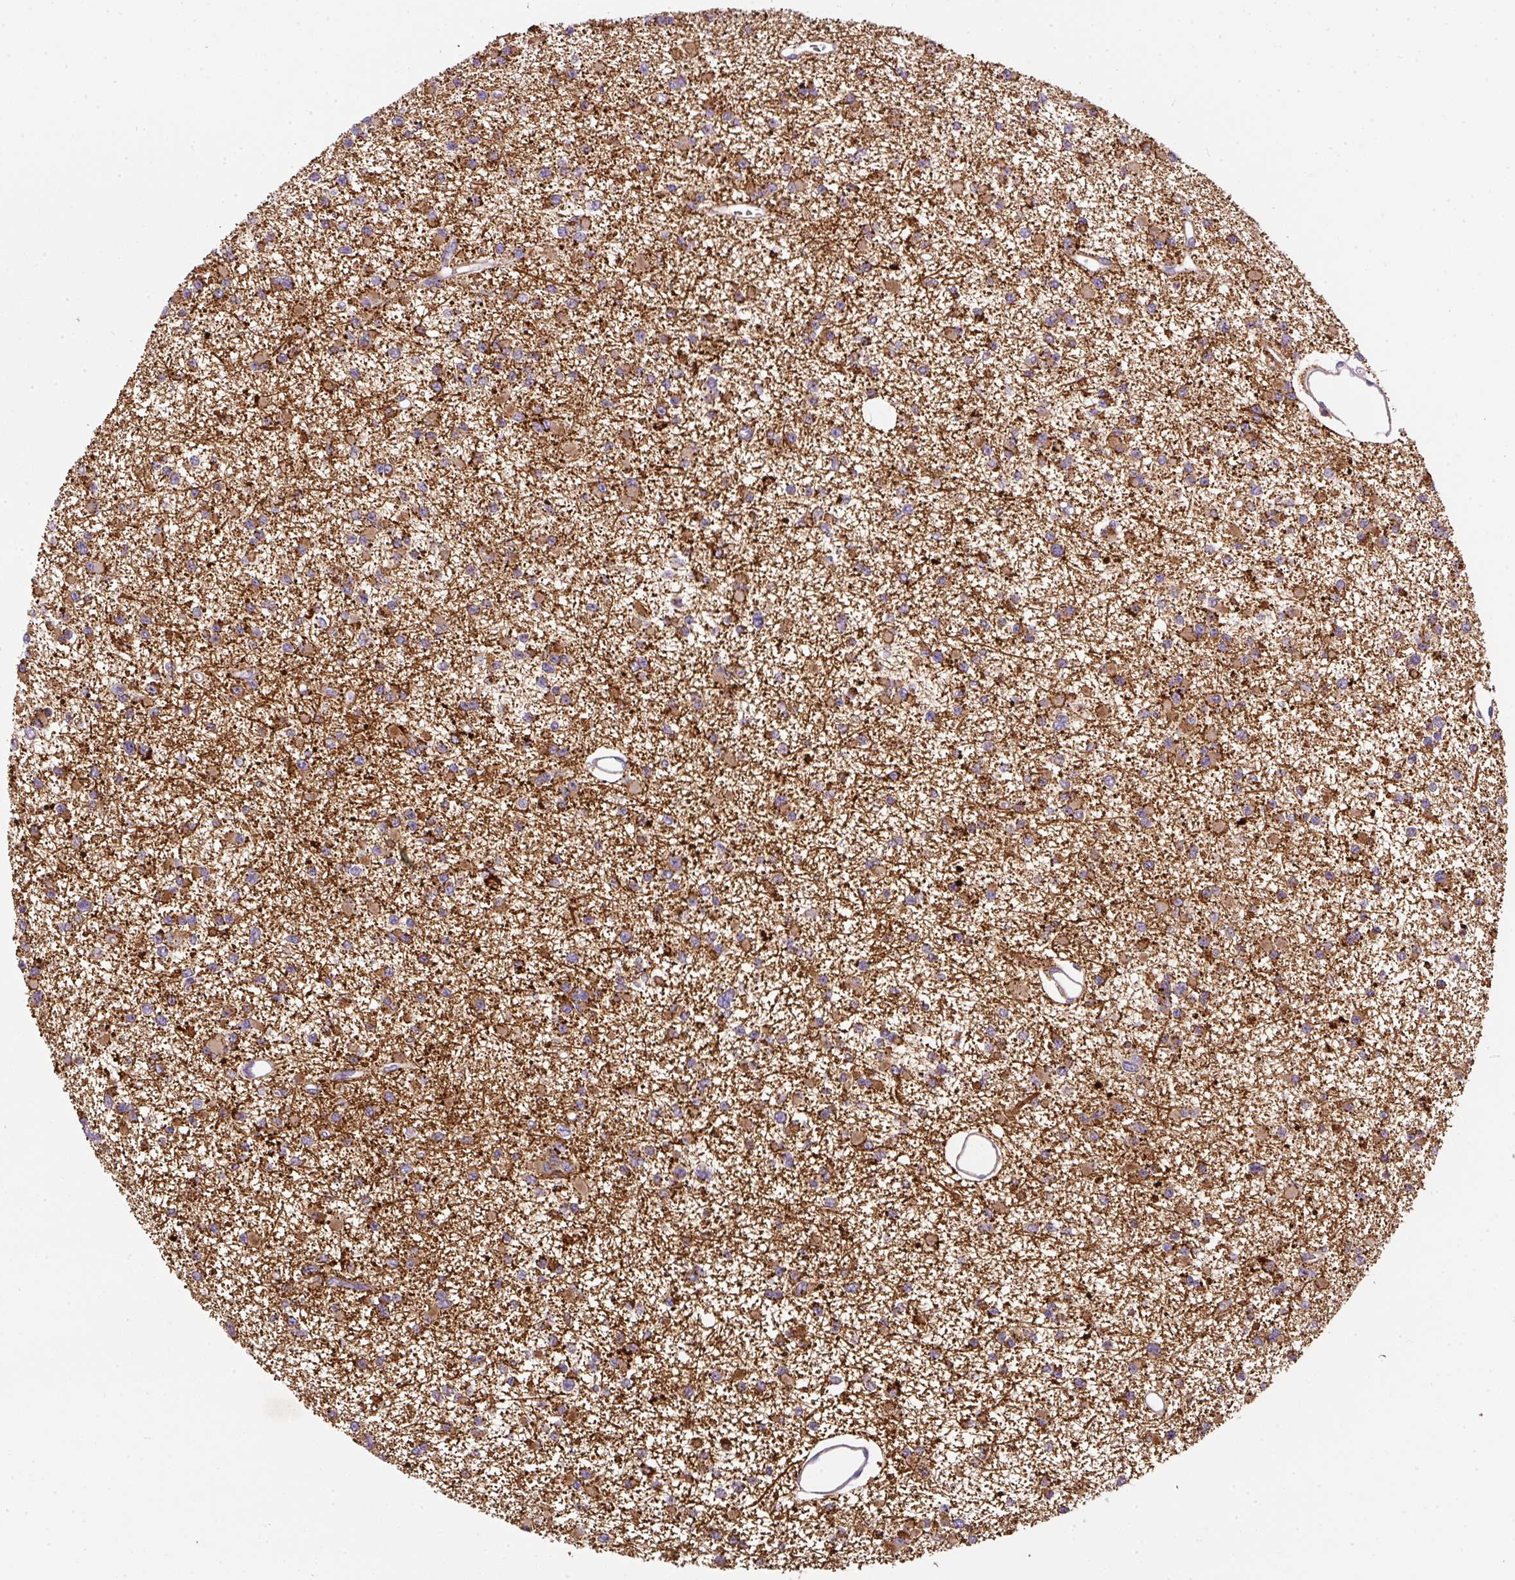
{"staining": {"intensity": "moderate", "quantity": ">75%", "location": "cytoplasmic/membranous"}, "tissue": "glioma", "cell_type": "Tumor cells", "image_type": "cancer", "snomed": [{"axis": "morphology", "description": "Glioma, malignant, Low grade"}, {"axis": "topography", "description": "Brain"}], "caption": "Protein analysis of low-grade glioma (malignant) tissue shows moderate cytoplasmic/membranous staining in approximately >75% of tumor cells.", "gene": "DAPK1", "patient": {"sex": "female", "age": 22}}